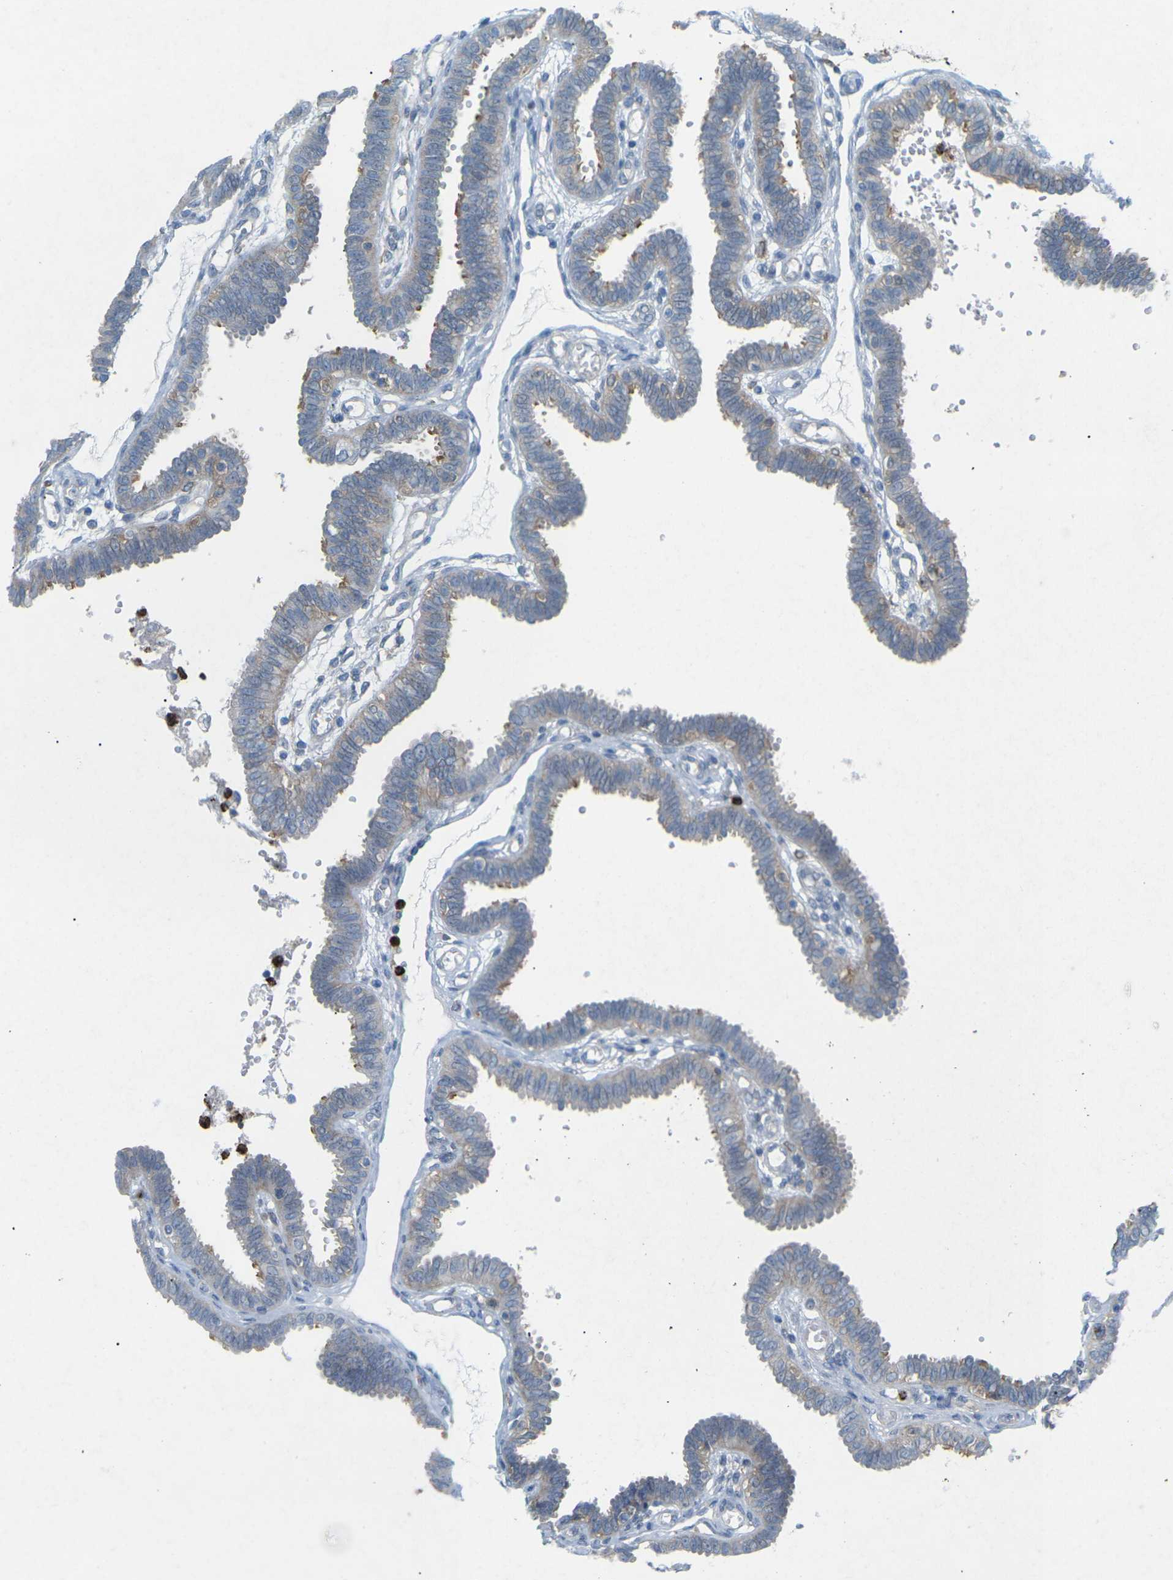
{"staining": {"intensity": "moderate", "quantity": "25%-75%", "location": "cytoplasmic/membranous"}, "tissue": "fallopian tube", "cell_type": "Glandular cells", "image_type": "normal", "snomed": [{"axis": "morphology", "description": "Normal tissue, NOS"}, {"axis": "topography", "description": "Fallopian tube"}], "caption": "A medium amount of moderate cytoplasmic/membranous positivity is present in approximately 25%-75% of glandular cells in benign fallopian tube.", "gene": "STK11", "patient": {"sex": "female", "age": 32}}